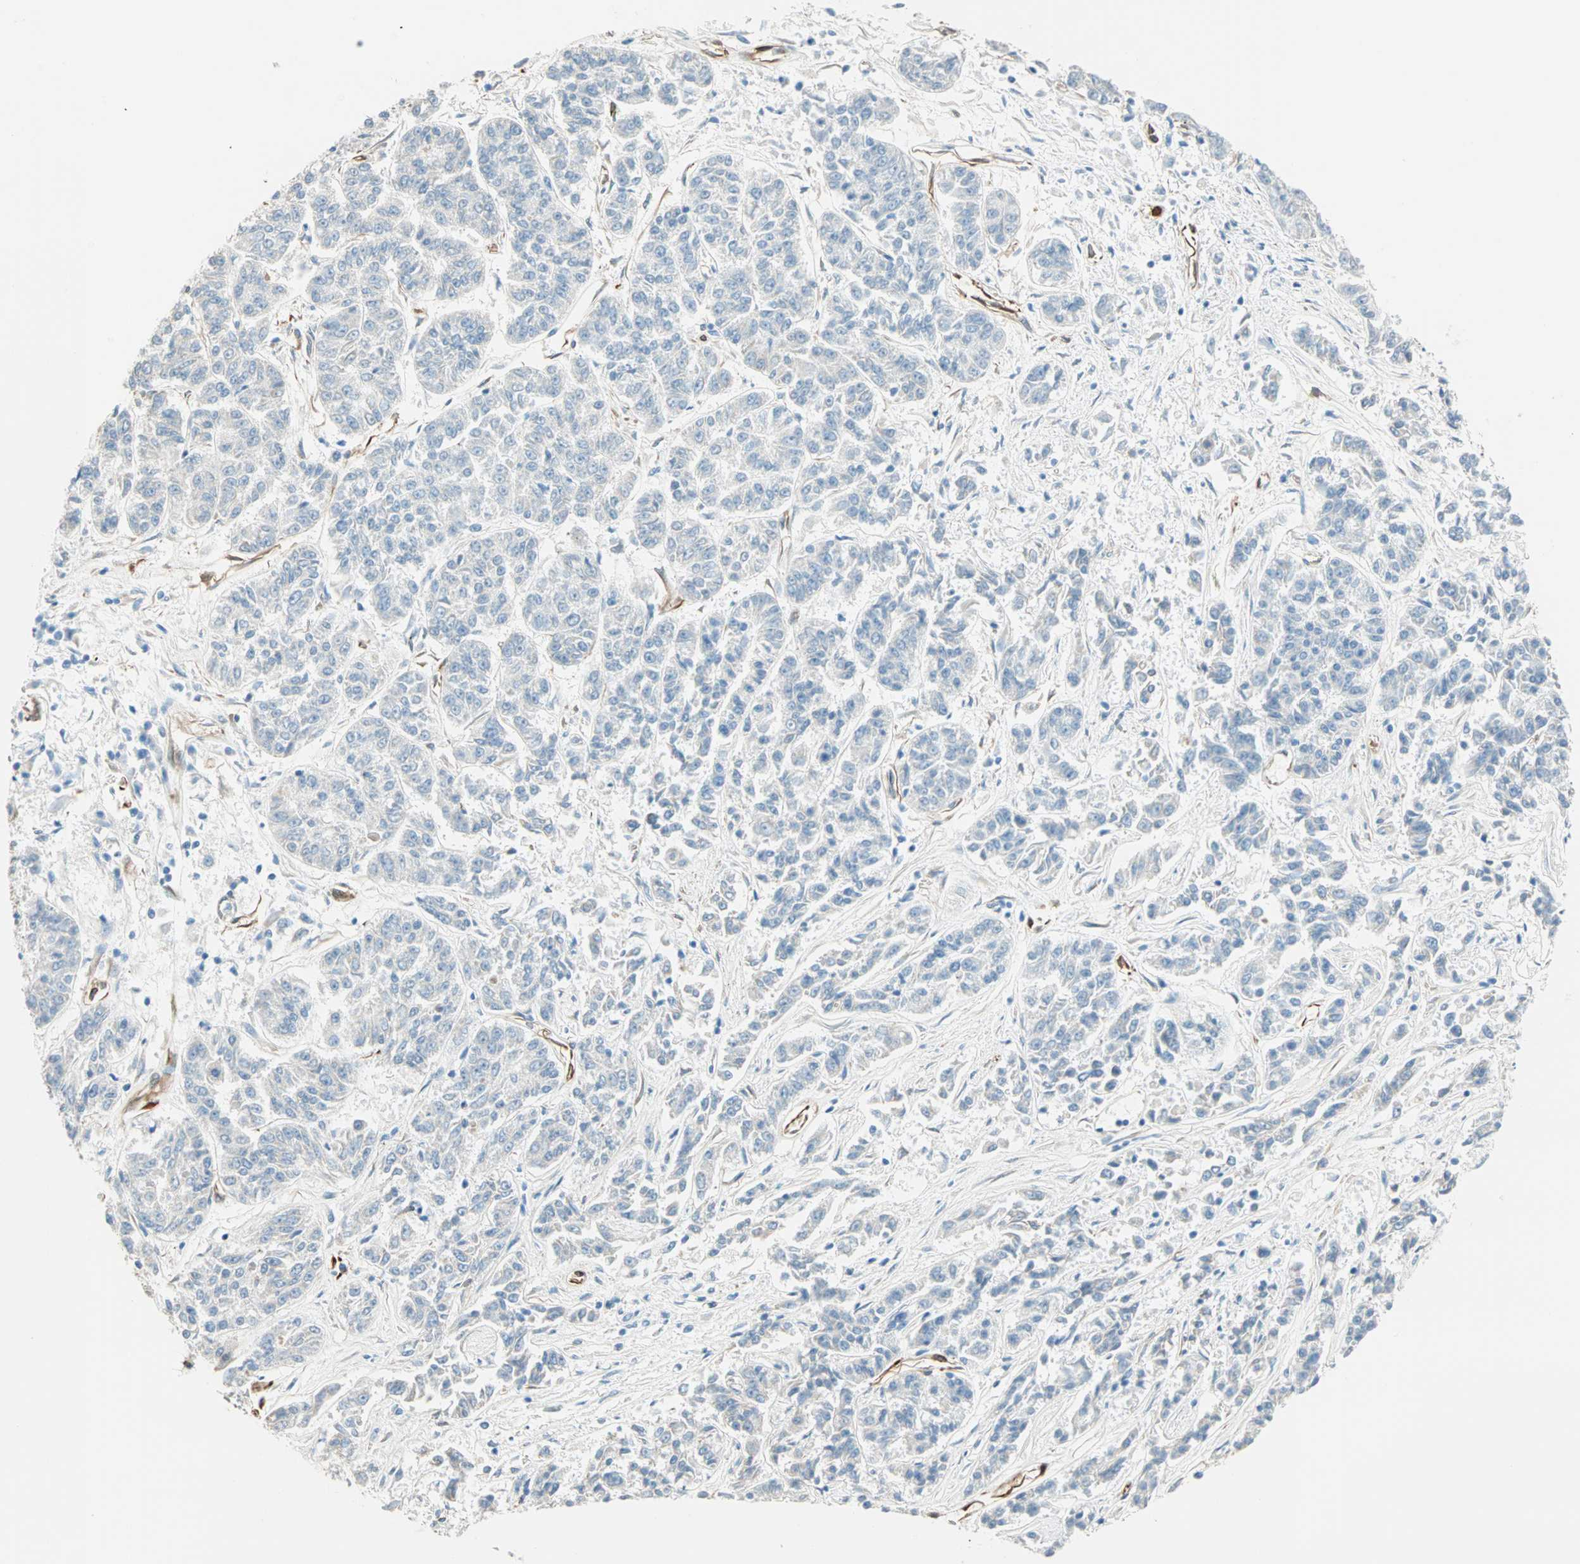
{"staining": {"intensity": "negative", "quantity": "none", "location": "none"}, "tissue": "lung cancer", "cell_type": "Tumor cells", "image_type": "cancer", "snomed": [{"axis": "morphology", "description": "Adenocarcinoma, NOS"}, {"axis": "topography", "description": "Lung"}], "caption": "The IHC histopathology image has no significant staining in tumor cells of lung cancer tissue.", "gene": "NES", "patient": {"sex": "male", "age": 84}}